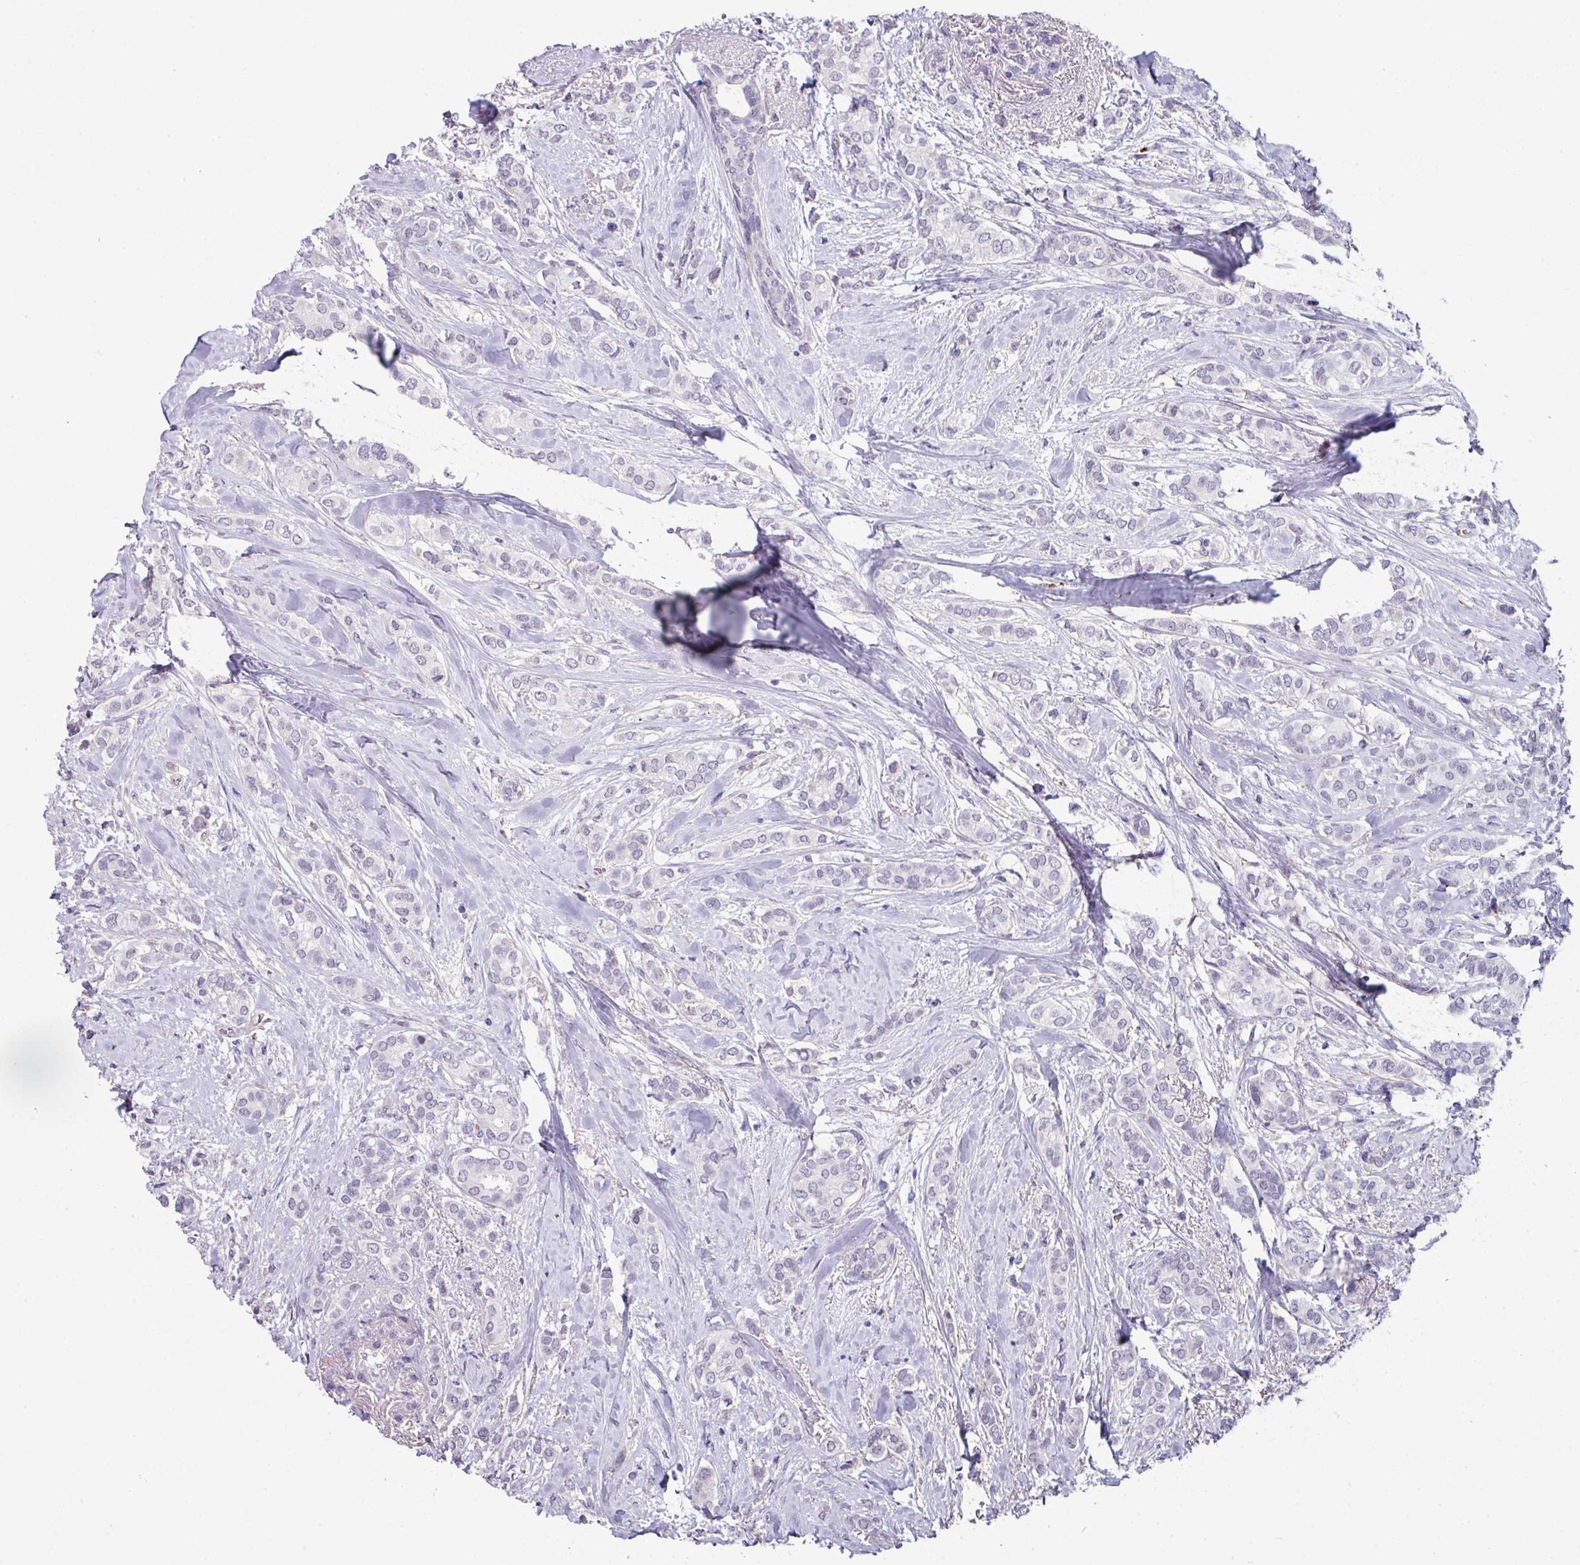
{"staining": {"intensity": "negative", "quantity": "none", "location": "none"}, "tissue": "breast cancer", "cell_type": "Tumor cells", "image_type": "cancer", "snomed": [{"axis": "morphology", "description": "Duct carcinoma"}, {"axis": "topography", "description": "Breast"}], "caption": "The IHC image has no significant staining in tumor cells of breast cancer tissue.", "gene": "BMS1", "patient": {"sex": "female", "age": 73}}